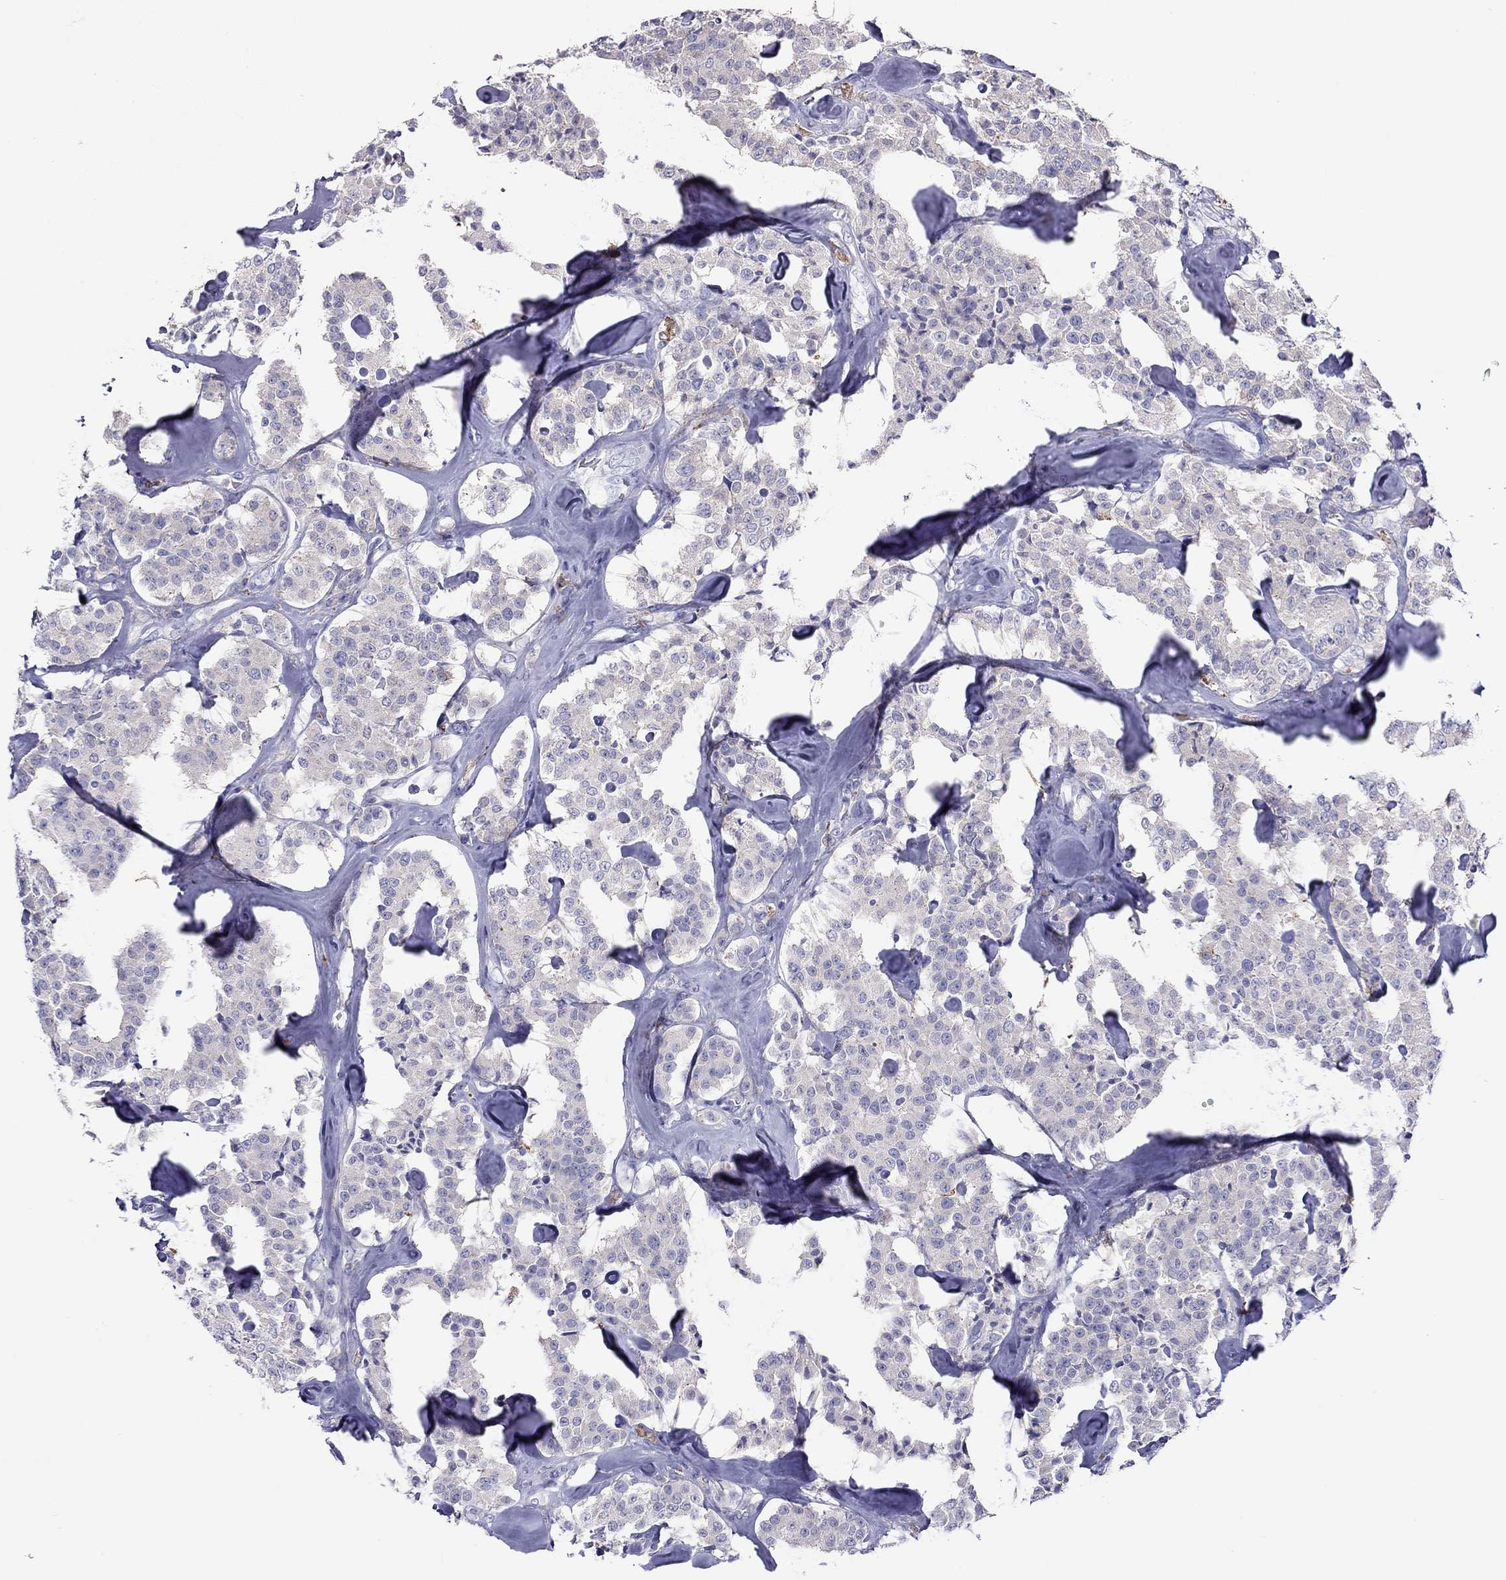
{"staining": {"intensity": "negative", "quantity": "none", "location": "none"}, "tissue": "carcinoid", "cell_type": "Tumor cells", "image_type": "cancer", "snomed": [{"axis": "morphology", "description": "Carcinoid, malignant, NOS"}, {"axis": "topography", "description": "Pancreas"}], "caption": "IHC histopathology image of neoplastic tissue: carcinoid stained with DAB (3,3'-diaminobenzidine) exhibits no significant protein positivity in tumor cells.", "gene": "SLC46A2", "patient": {"sex": "male", "age": 41}}